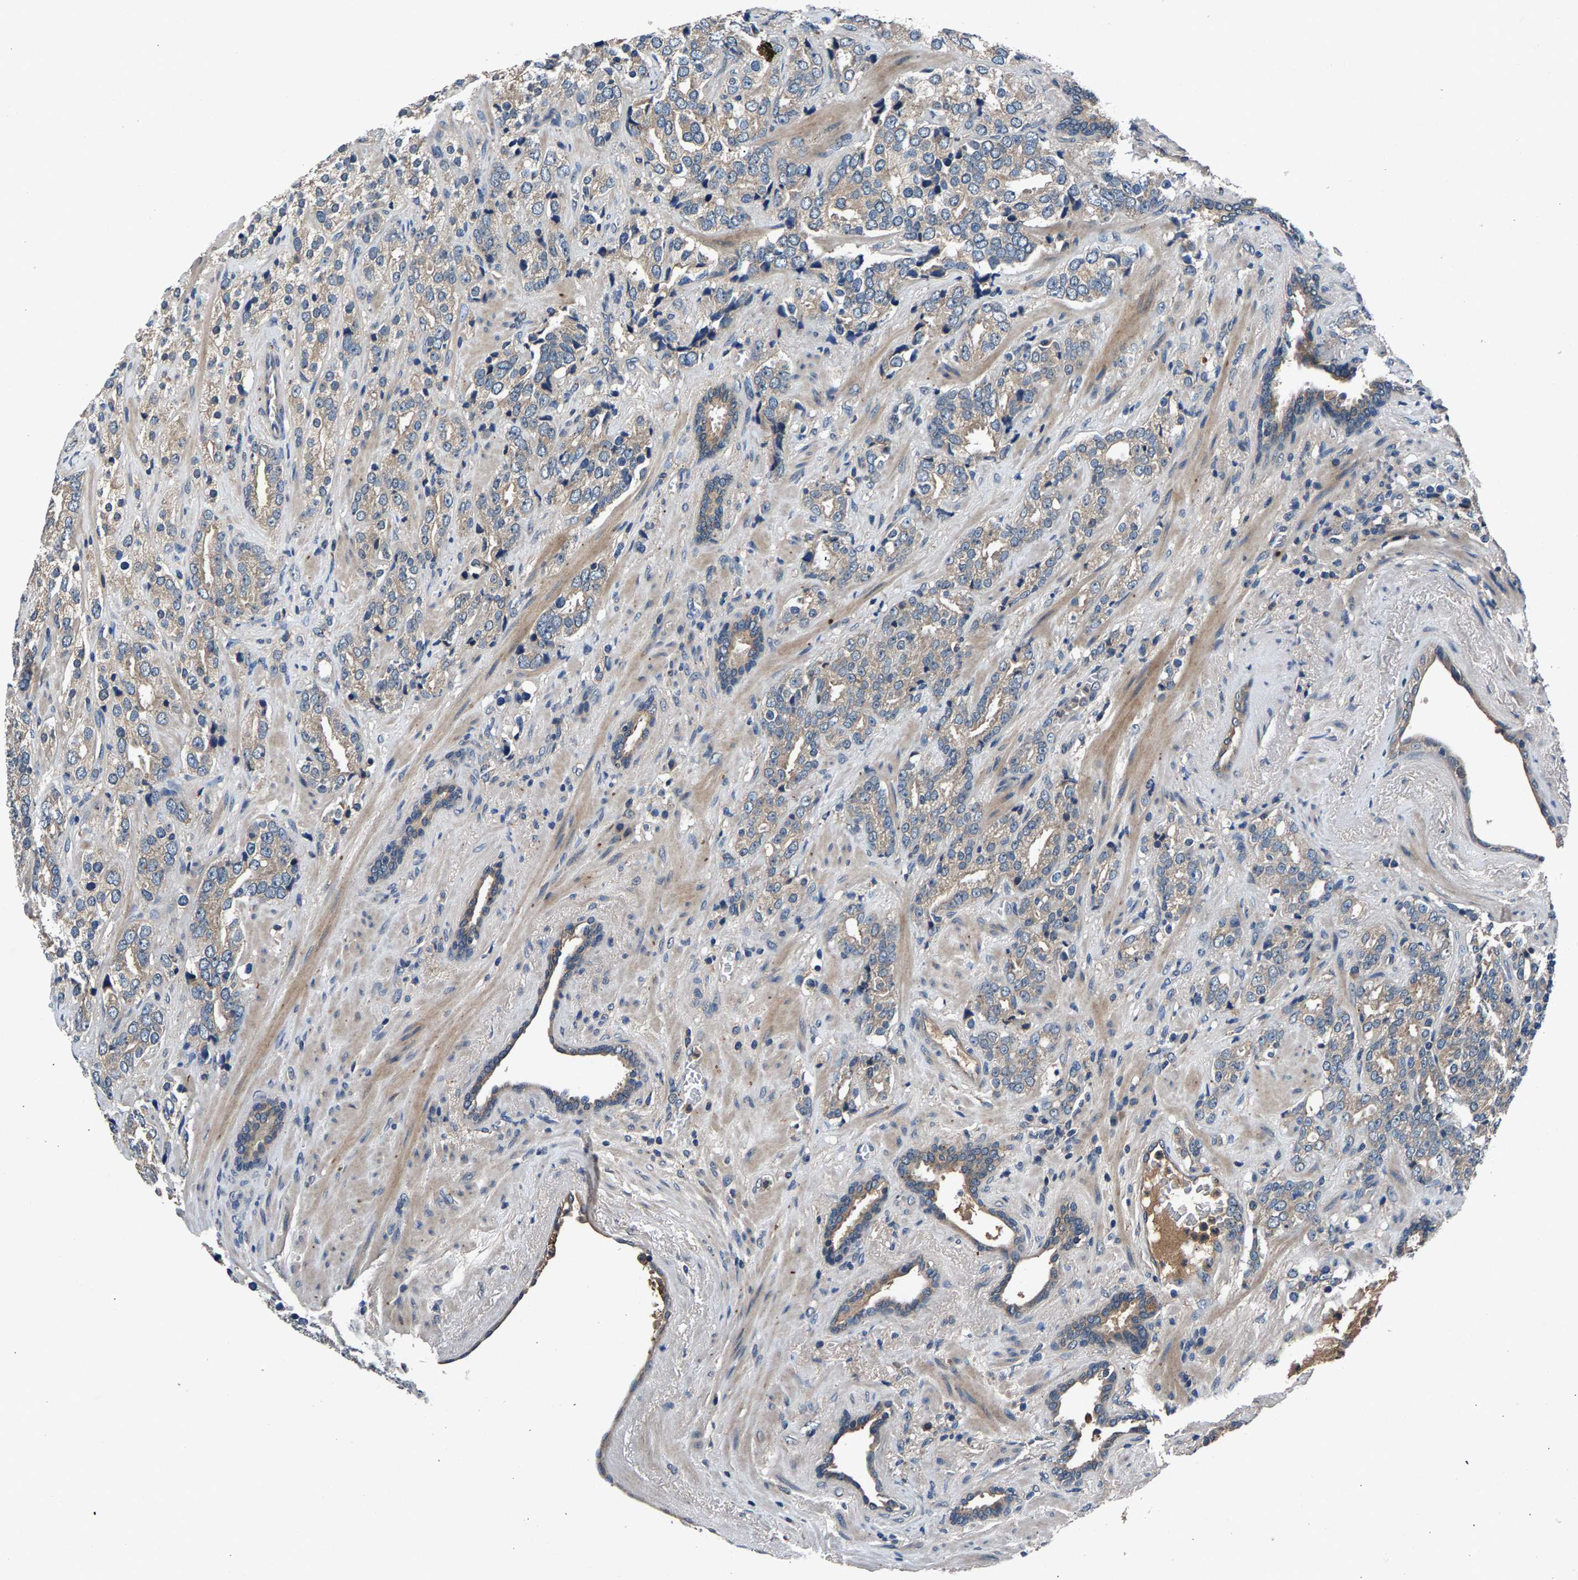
{"staining": {"intensity": "weak", "quantity": ">75%", "location": "cytoplasmic/membranous"}, "tissue": "prostate cancer", "cell_type": "Tumor cells", "image_type": "cancer", "snomed": [{"axis": "morphology", "description": "Adenocarcinoma, High grade"}, {"axis": "topography", "description": "Prostate"}], "caption": "A brown stain highlights weak cytoplasmic/membranous positivity of a protein in prostate high-grade adenocarcinoma tumor cells. The staining is performed using DAB (3,3'-diaminobenzidine) brown chromogen to label protein expression. The nuclei are counter-stained blue using hematoxylin.", "gene": "PRXL2C", "patient": {"sex": "male", "age": 71}}